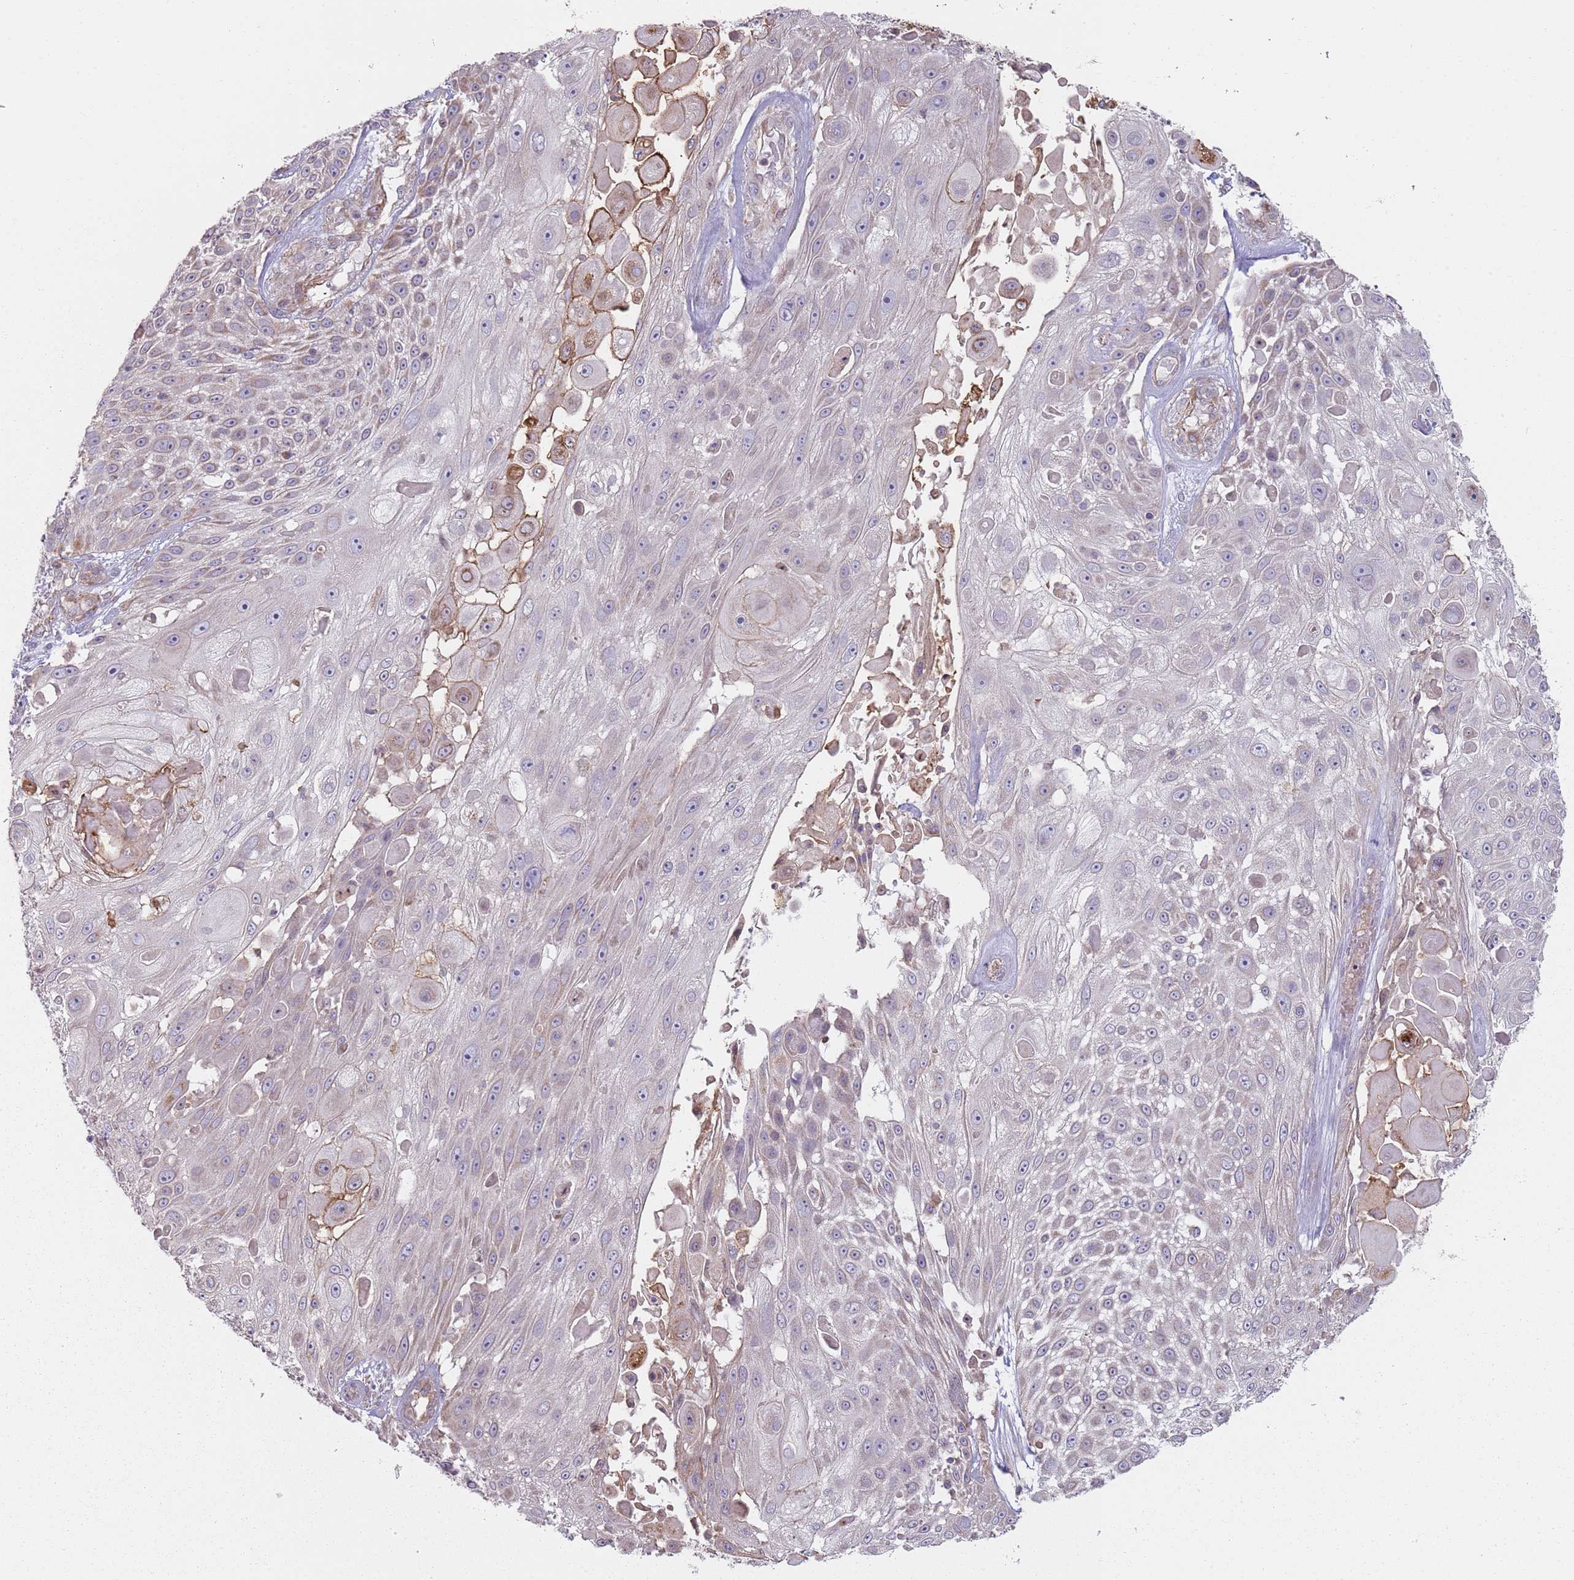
{"staining": {"intensity": "weak", "quantity": "25%-75%", "location": "cytoplasmic/membranous"}, "tissue": "skin cancer", "cell_type": "Tumor cells", "image_type": "cancer", "snomed": [{"axis": "morphology", "description": "Squamous cell carcinoma, NOS"}, {"axis": "topography", "description": "Skin"}], "caption": "The immunohistochemical stain highlights weak cytoplasmic/membranous expression in tumor cells of skin squamous cell carcinoma tissue. (Brightfield microscopy of DAB IHC at high magnification).", "gene": "GAS8", "patient": {"sex": "female", "age": 86}}